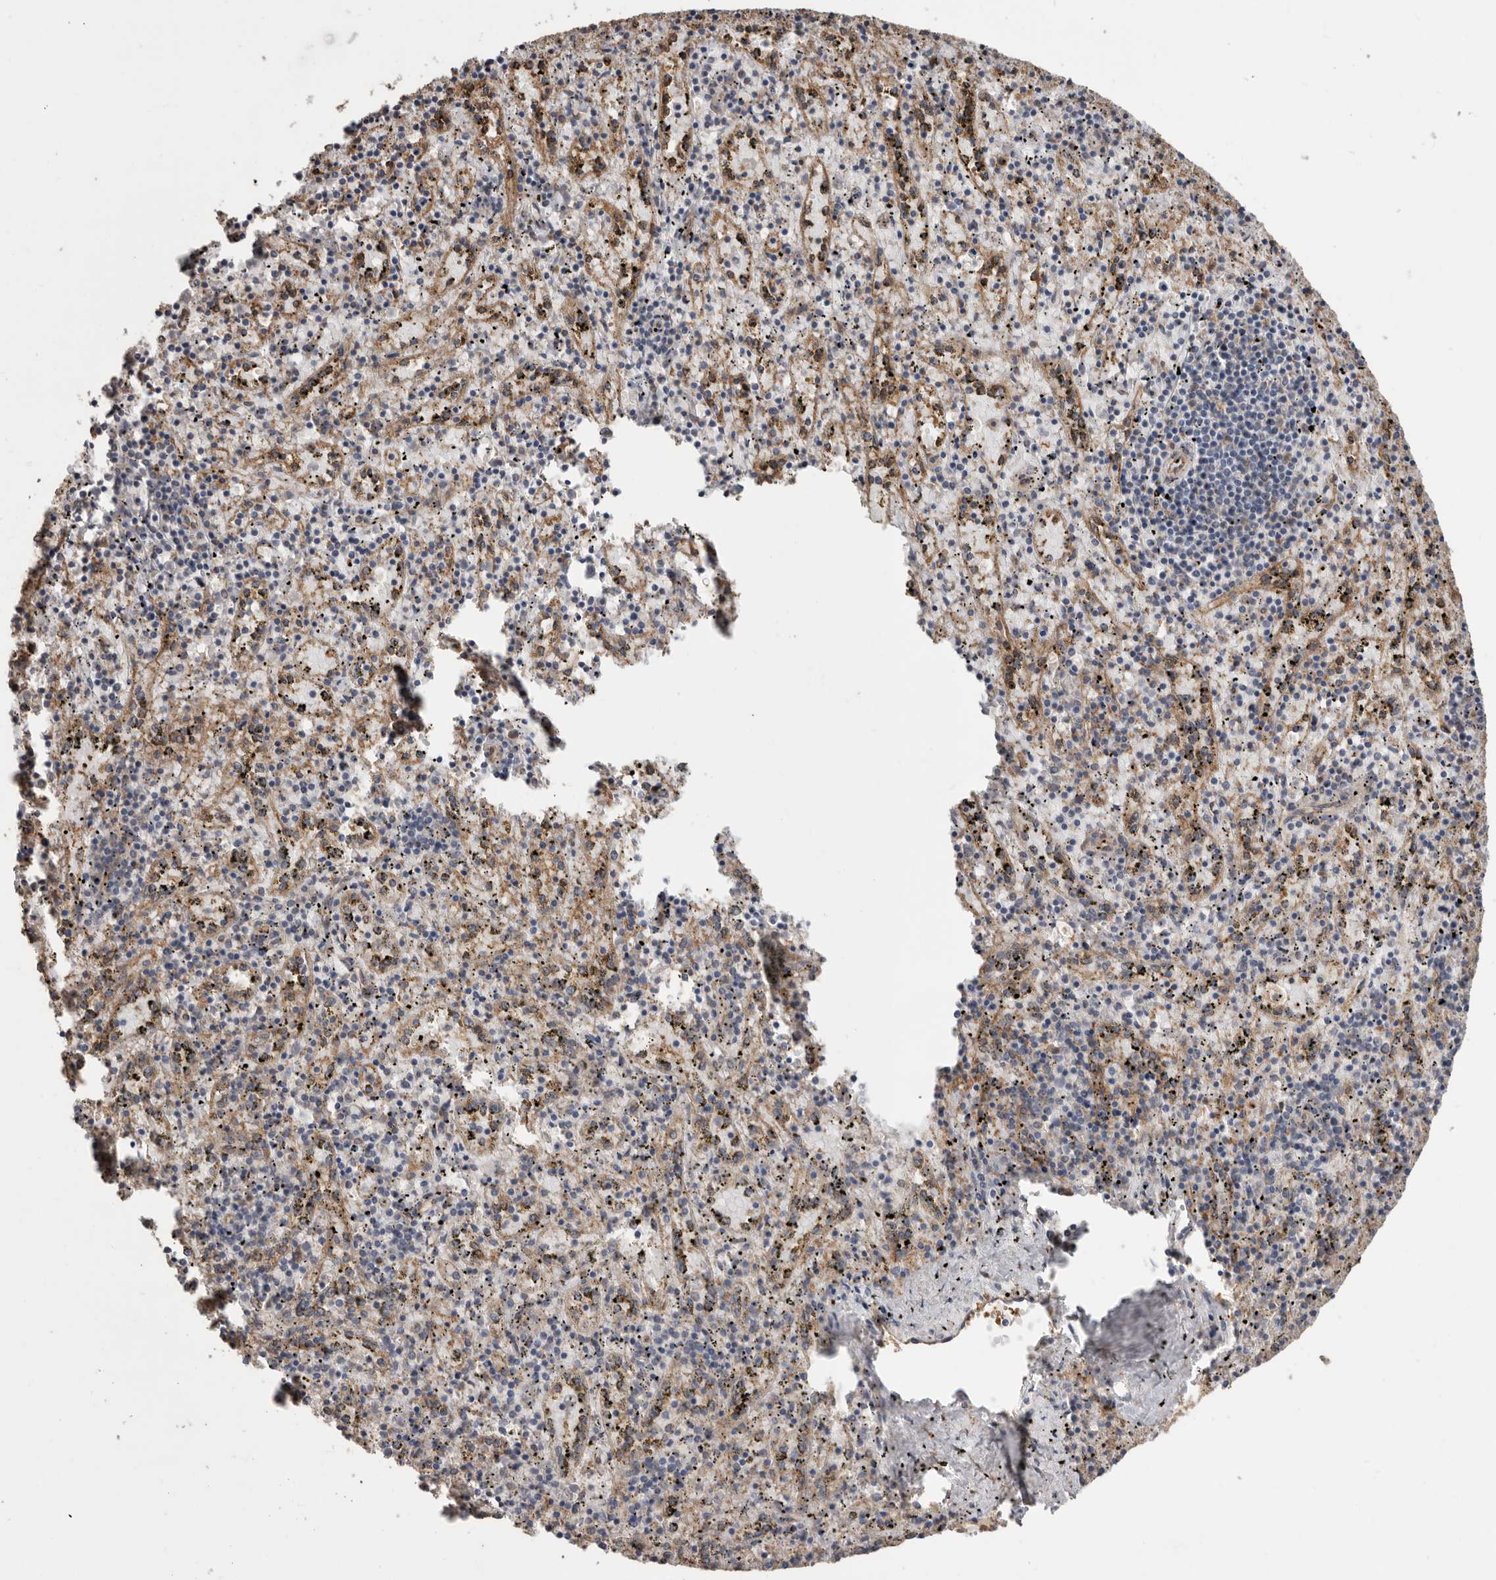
{"staining": {"intensity": "moderate", "quantity": "<25%", "location": "cytoplasmic/membranous"}, "tissue": "spleen", "cell_type": "Cells in red pulp", "image_type": "normal", "snomed": [{"axis": "morphology", "description": "Normal tissue, NOS"}, {"axis": "topography", "description": "Spleen"}], "caption": "Moderate cytoplasmic/membranous expression is appreciated in about <25% of cells in red pulp in benign spleen.", "gene": "PODXL2", "patient": {"sex": "male", "age": 11}}